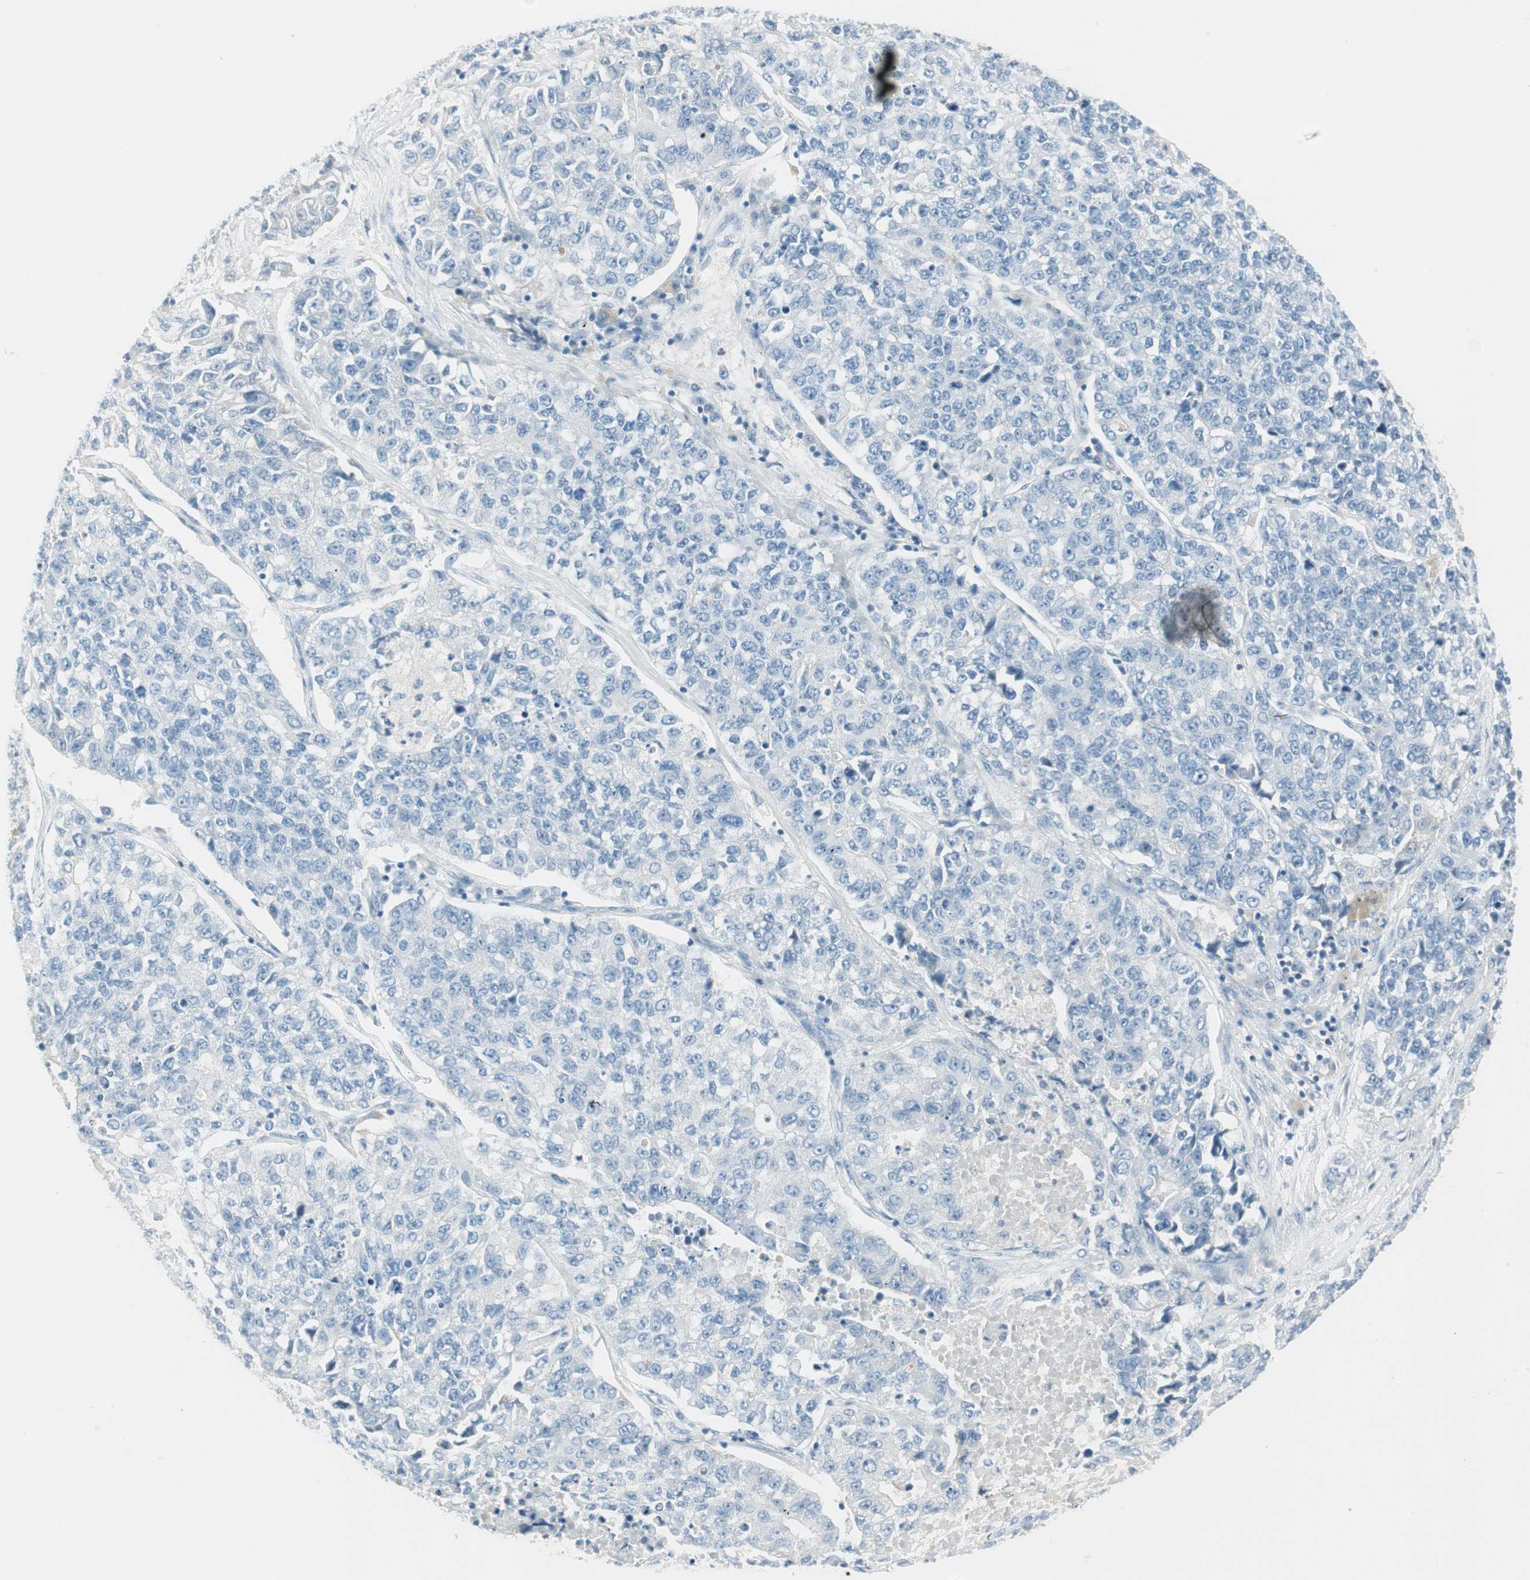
{"staining": {"intensity": "negative", "quantity": "none", "location": "none"}, "tissue": "lung cancer", "cell_type": "Tumor cells", "image_type": "cancer", "snomed": [{"axis": "morphology", "description": "Adenocarcinoma, NOS"}, {"axis": "topography", "description": "Lung"}], "caption": "Tumor cells are negative for brown protein staining in lung cancer (adenocarcinoma).", "gene": "ITLN2", "patient": {"sex": "male", "age": 49}}